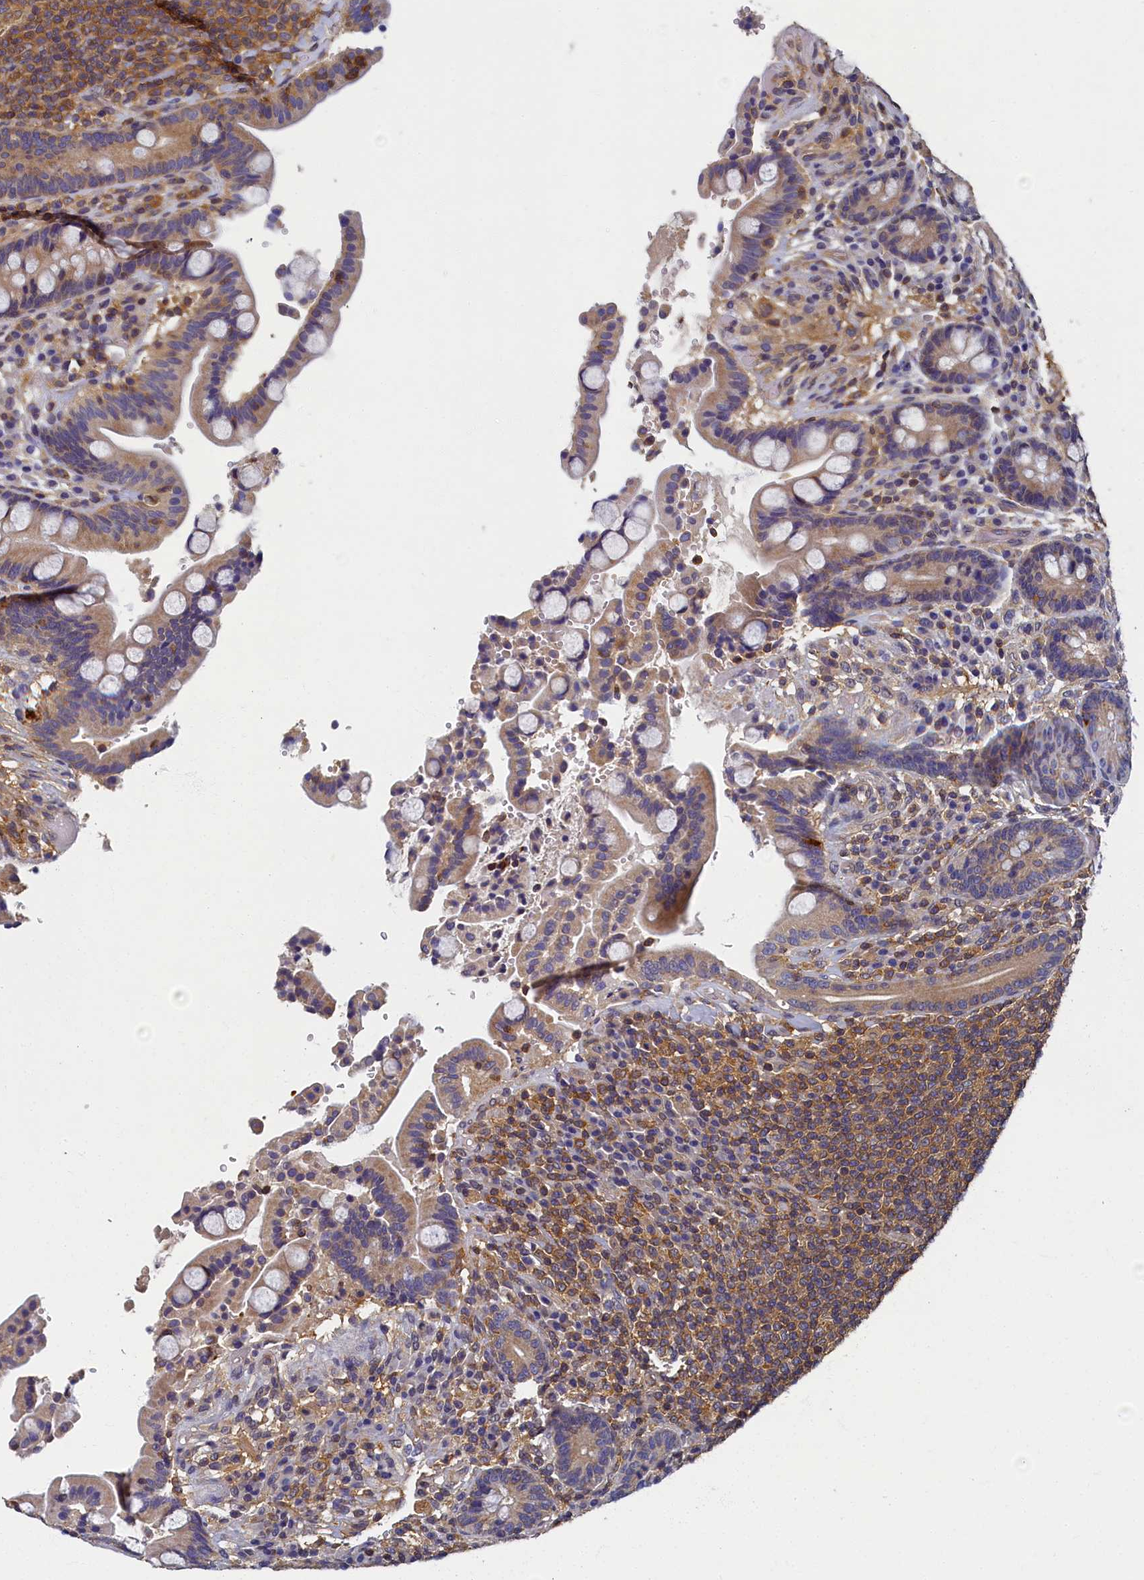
{"staining": {"intensity": "moderate", "quantity": ">75%", "location": "cytoplasmic/membranous"}, "tissue": "colon", "cell_type": "Endothelial cells", "image_type": "normal", "snomed": [{"axis": "morphology", "description": "Normal tissue, NOS"}, {"axis": "topography", "description": "Colon"}], "caption": "Benign colon was stained to show a protein in brown. There is medium levels of moderate cytoplasmic/membranous staining in about >75% of endothelial cells. The protein is stained brown, and the nuclei are stained in blue (DAB (3,3'-diaminobenzidine) IHC with brightfield microscopy, high magnification).", "gene": "TBCB", "patient": {"sex": "male", "age": 73}}